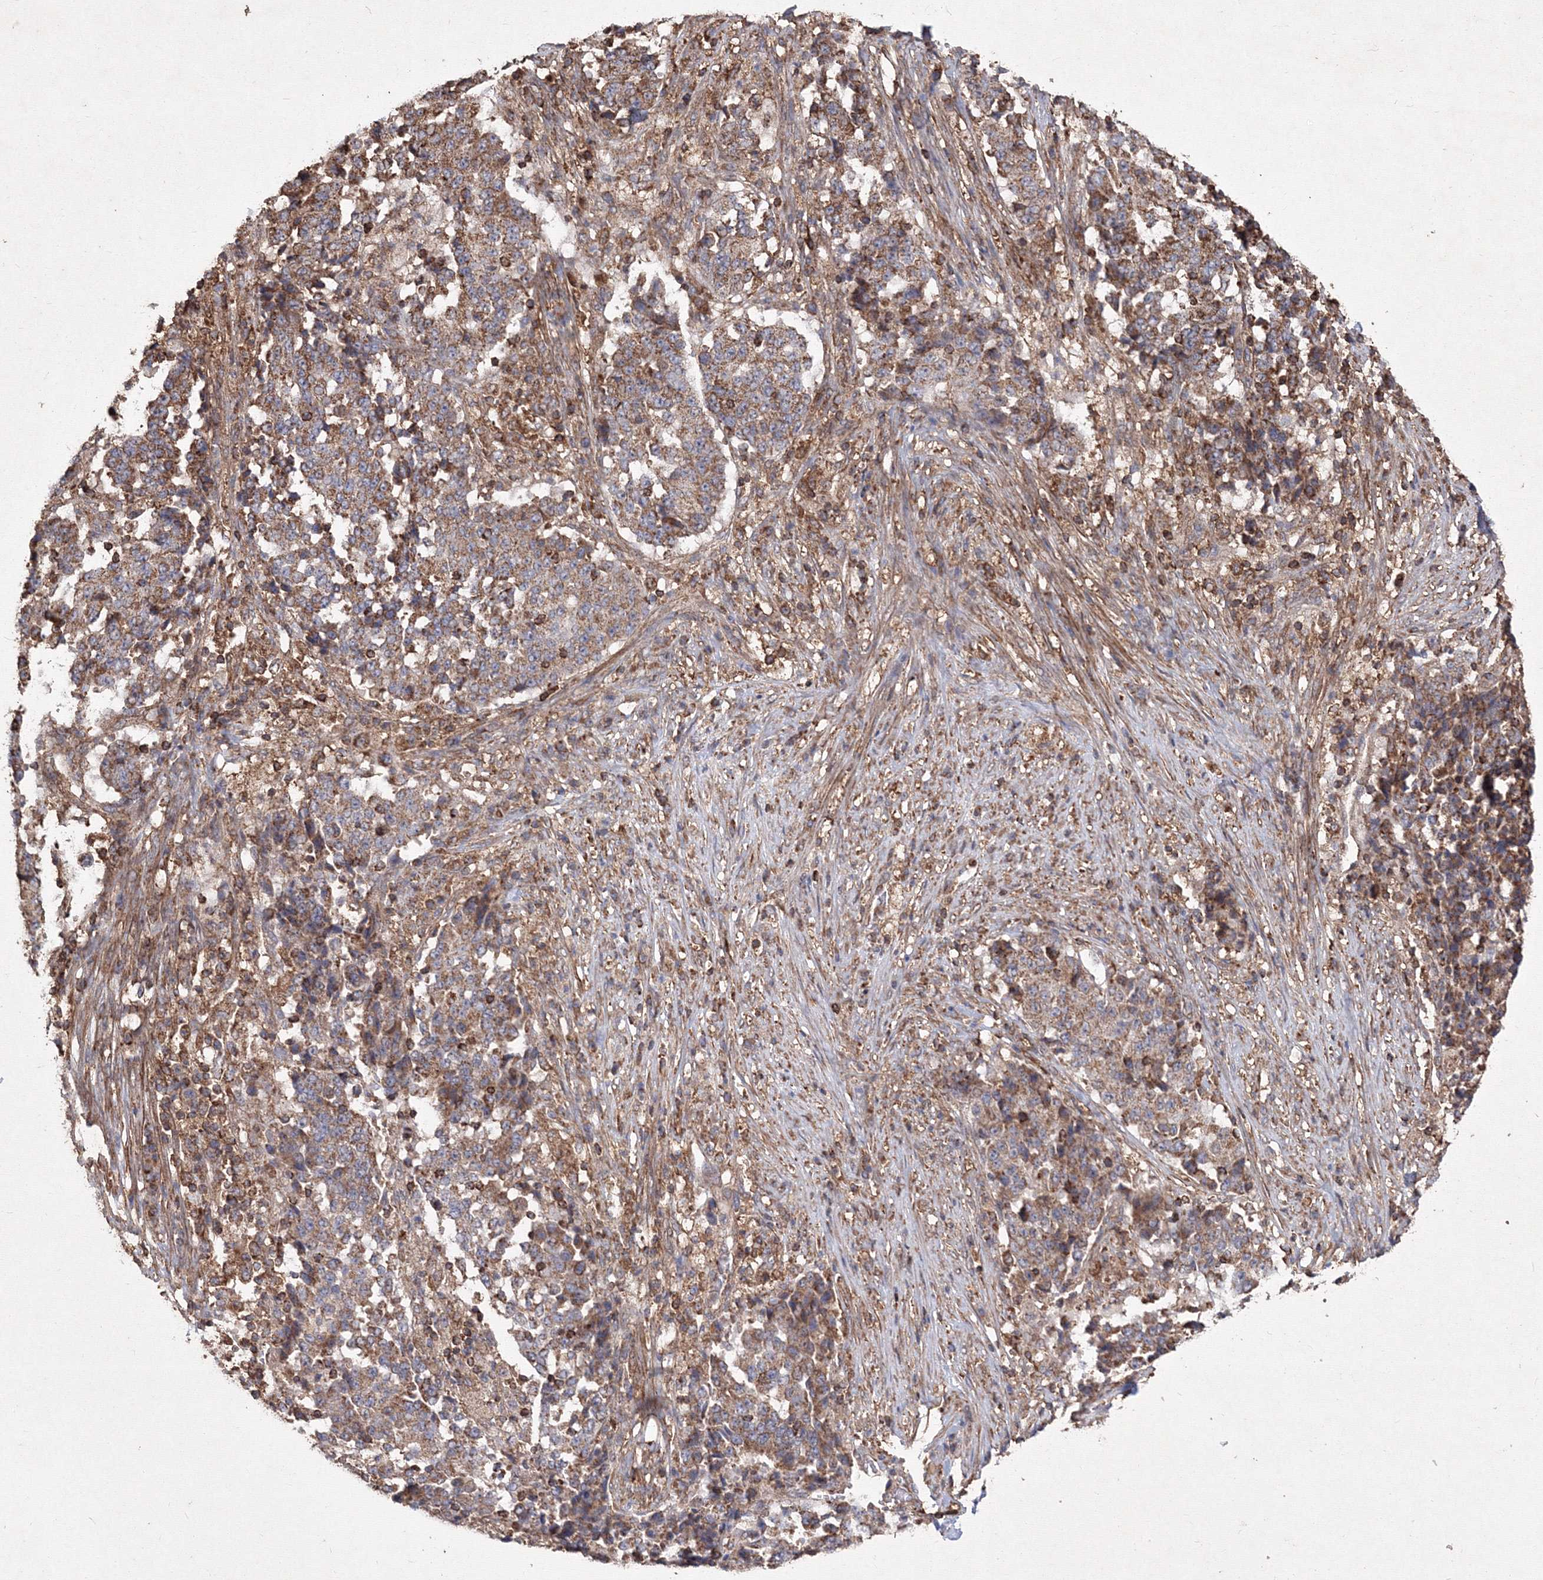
{"staining": {"intensity": "moderate", "quantity": ">75%", "location": "cytoplasmic/membranous"}, "tissue": "stomach cancer", "cell_type": "Tumor cells", "image_type": "cancer", "snomed": [{"axis": "morphology", "description": "Adenocarcinoma, NOS"}, {"axis": "topography", "description": "Stomach"}], "caption": "Immunohistochemistry of stomach cancer (adenocarcinoma) displays medium levels of moderate cytoplasmic/membranous staining in about >75% of tumor cells.", "gene": "TMEM139", "patient": {"sex": "male", "age": 59}}